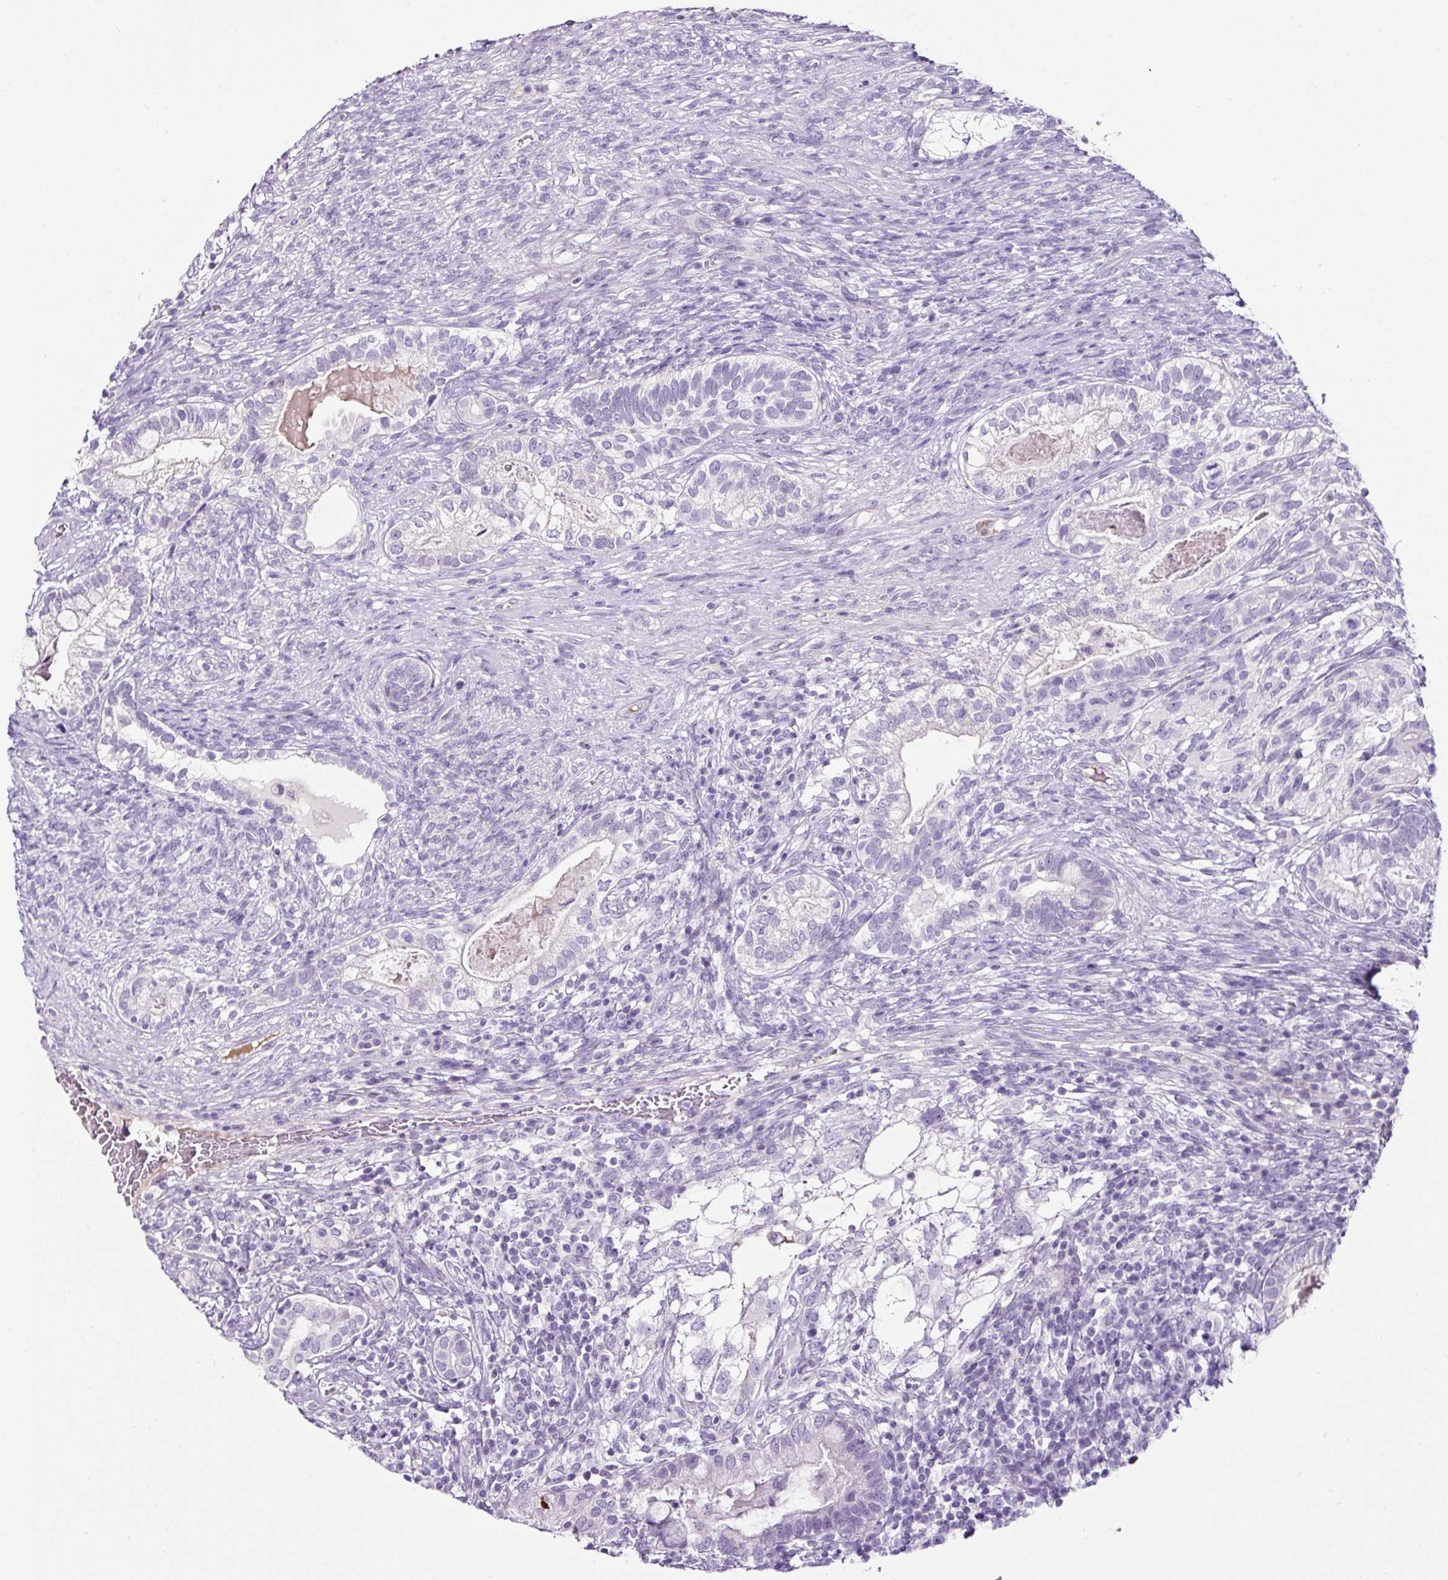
{"staining": {"intensity": "negative", "quantity": "none", "location": "none"}, "tissue": "testis cancer", "cell_type": "Tumor cells", "image_type": "cancer", "snomed": [{"axis": "morphology", "description": "Seminoma, NOS"}, {"axis": "morphology", "description": "Carcinoma, Embryonal, NOS"}, {"axis": "topography", "description": "Testis"}], "caption": "The immunohistochemistry (IHC) photomicrograph has no significant expression in tumor cells of testis cancer (embryonal carcinoma) tissue. (Brightfield microscopy of DAB IHC at high magnification).", "gene": "OR14A2", "patient": {"sex": "male", "age": 41}}